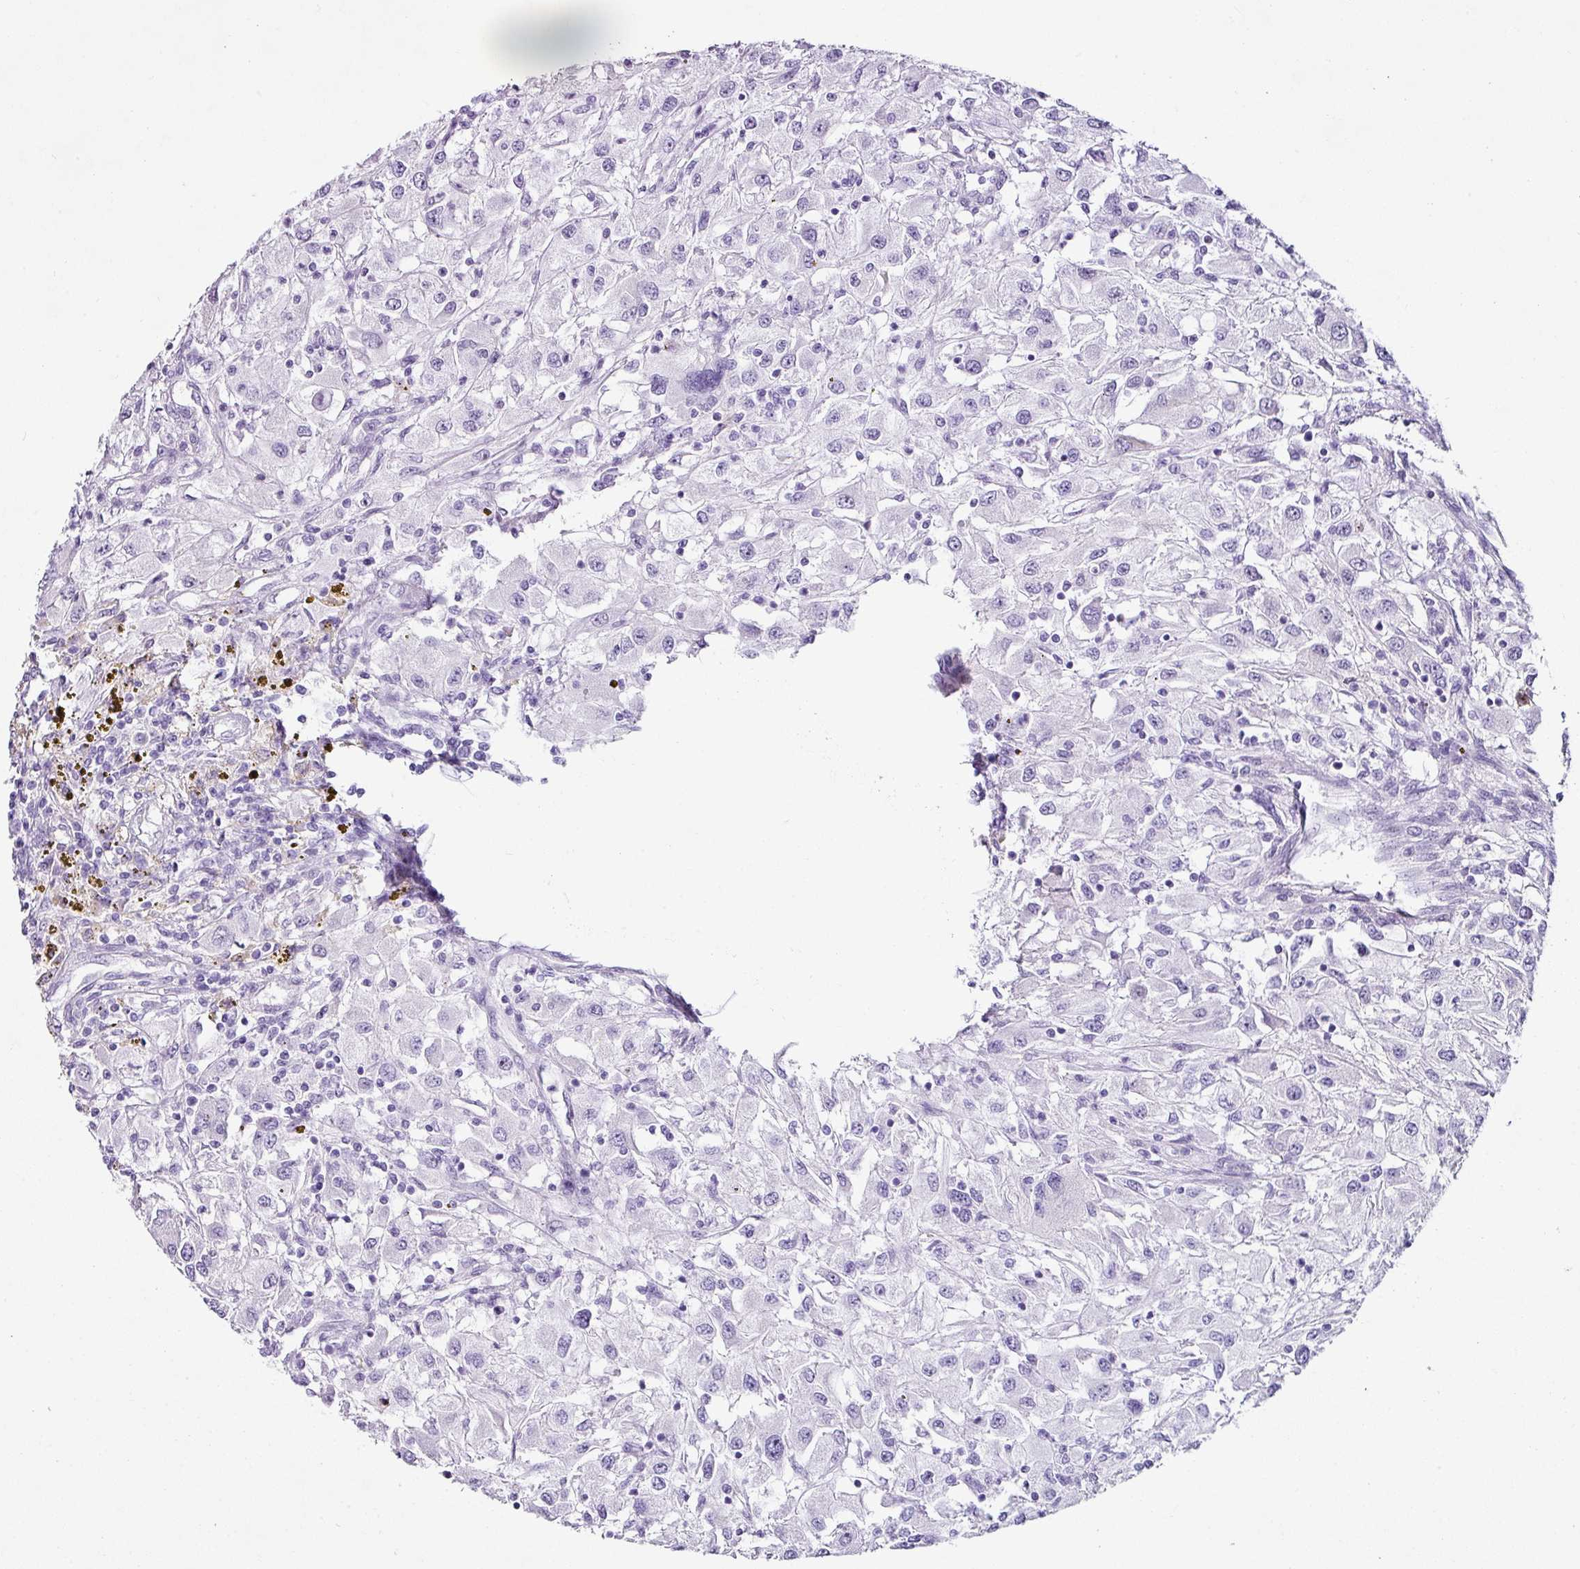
{"staining": {"intensity": "negative", "quantity": "none", "location": "none"}, "tissue": "renal cancer", "cell_type": "Tumor cells", "image_type": "cancer", "snomed": [{"axis": "morphology", "description": "Adenocarcinoma, NOS"}, {"axis": "topography", "description": "Kidney"}], "caption": "Tumor cells are negative for protein expression in human renal cancer.", "gene": "TRA2A", "patient": {"sex": "female", "age": 67}}